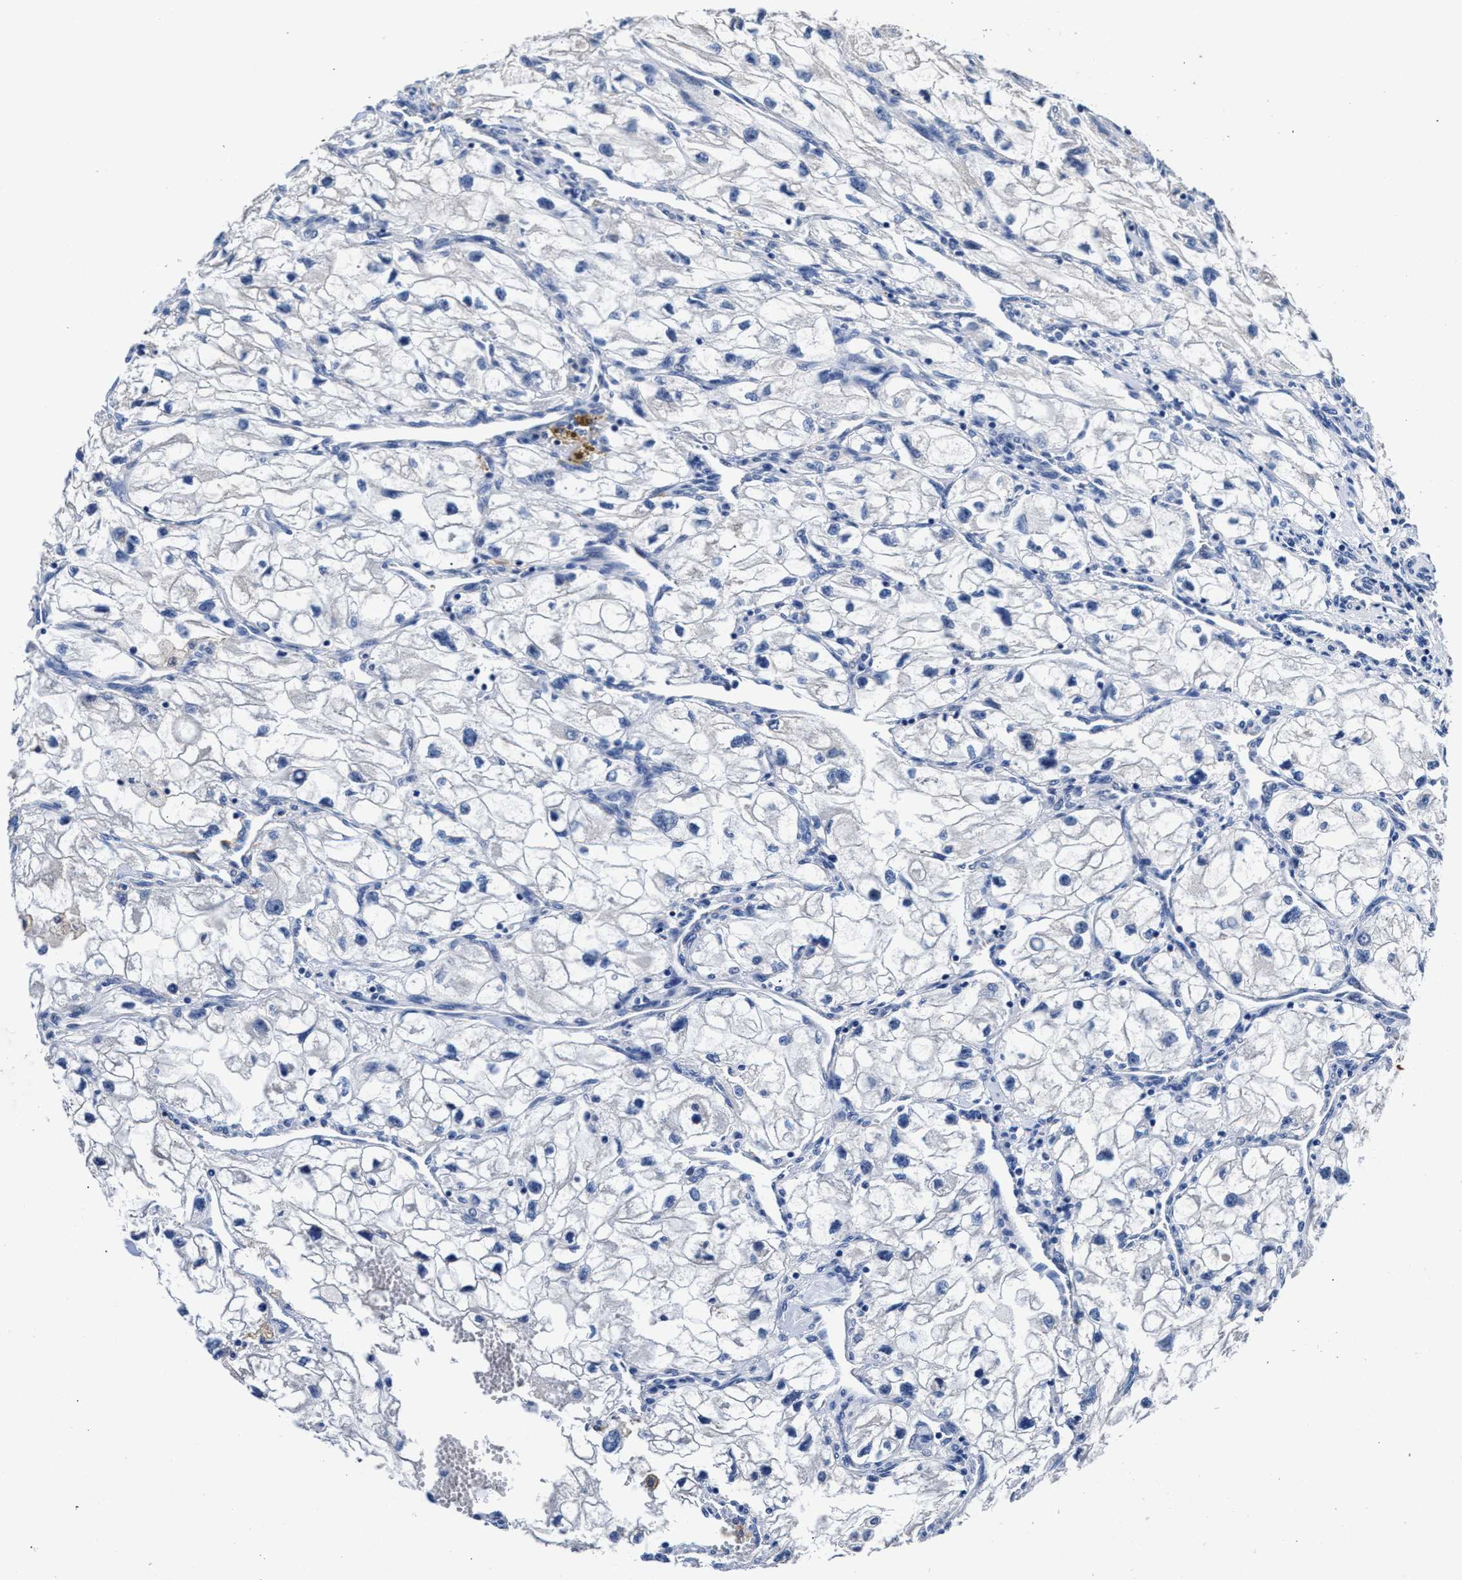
{"staining": {"intensity": "negative", "quantity": "none", "location": "none"}, "tissue": "renal cancer", "cell_type": "Tumor cells", "image_type": "cancer", "snomed": [{"axis": "morphology", "description": "Adenocarcinoma, NOS"}, {"axis": "topography", "description": "Kidney"}], "caption": "This micrograph is of renal cancer stained with immunohistochemistry to label a protein in brown with the nuclei are counter-stained blue. There is no positivity in tumor cells.", "gene": "GSTM1", "patient": {"sex": "female", "age": 70}}